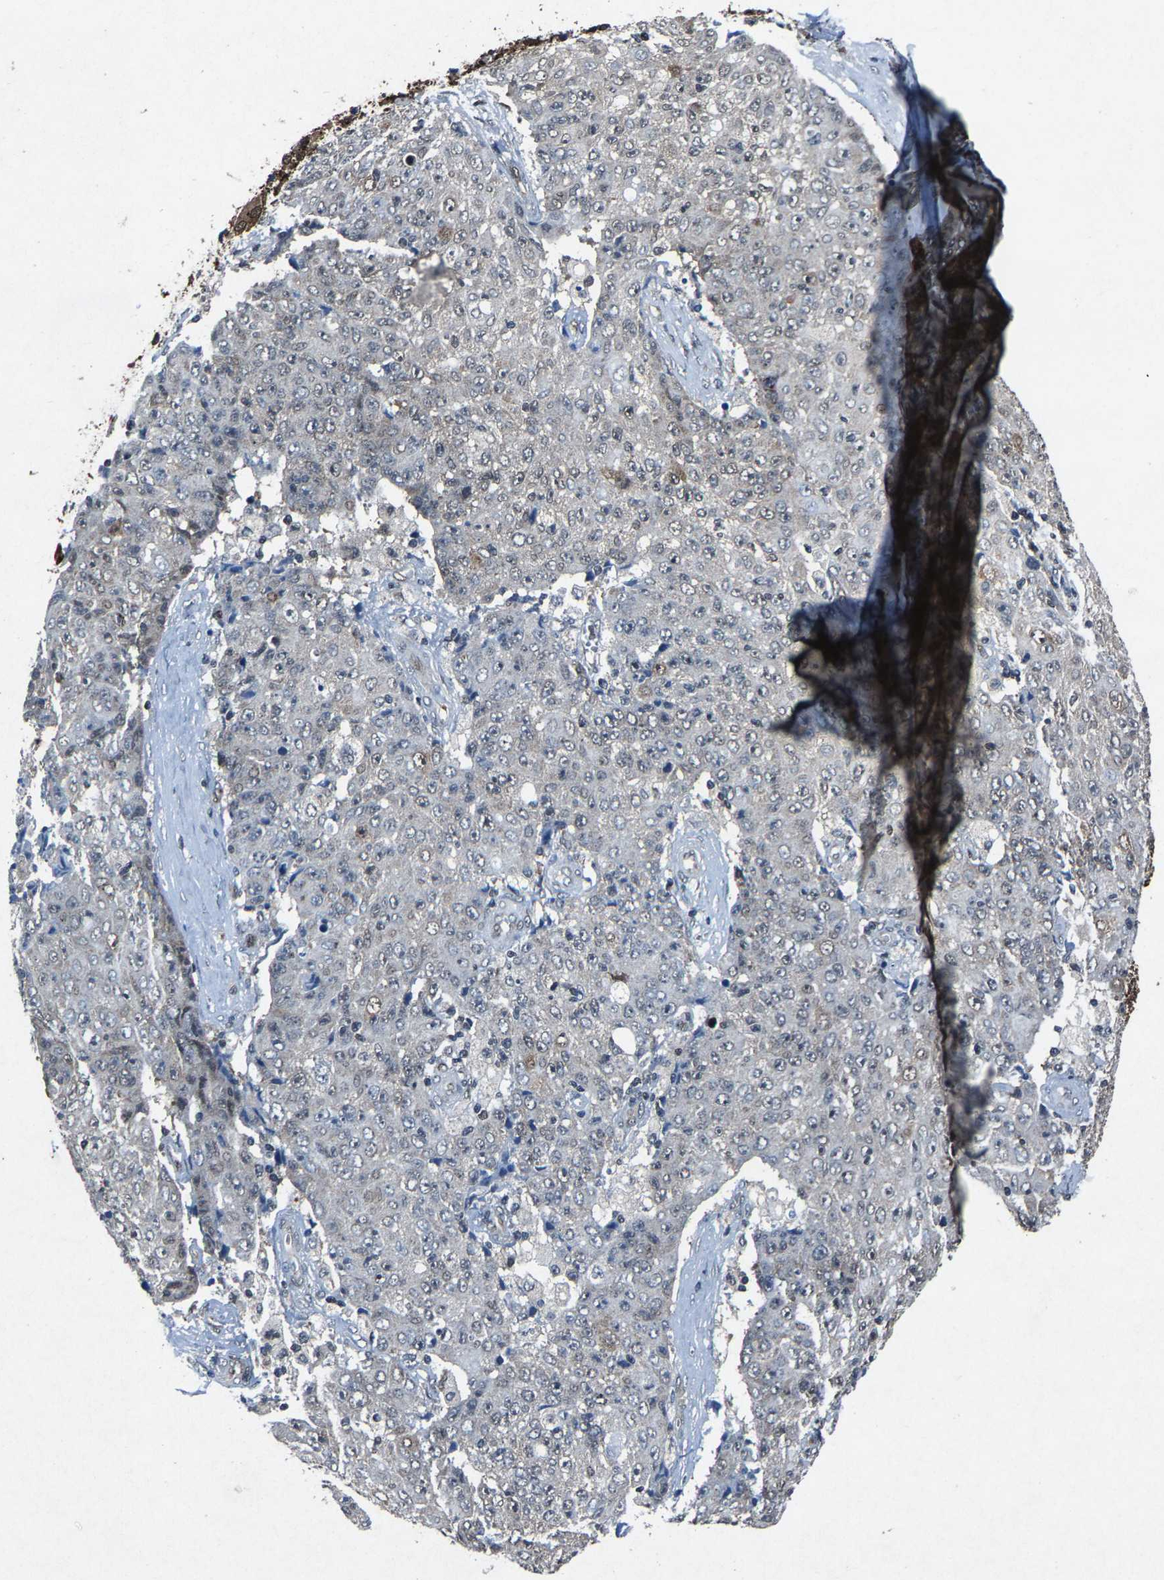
{"staining": {"intensity": "negative", "quantity": "none", "location": "none"}, "tissue": "ovarian cancer", "cell_type": "Tumor cells", "image_type": "cancer", "snomed": [{"axis": "morphology", "description": "Carcinoma, endometroid"}, {"axis": "topography", "description": "Ovary"}], "caption": "Immunohistochemistry of endometroid carcinoma (ovarian) demonstrates no expression in tumor cells. (Brightfield microscopy of DAB (3,3'-diaminobenzidine) IHC at high magnification).", "gene": "ATXN3", "patient": {"sex": "female", "age": 42}}